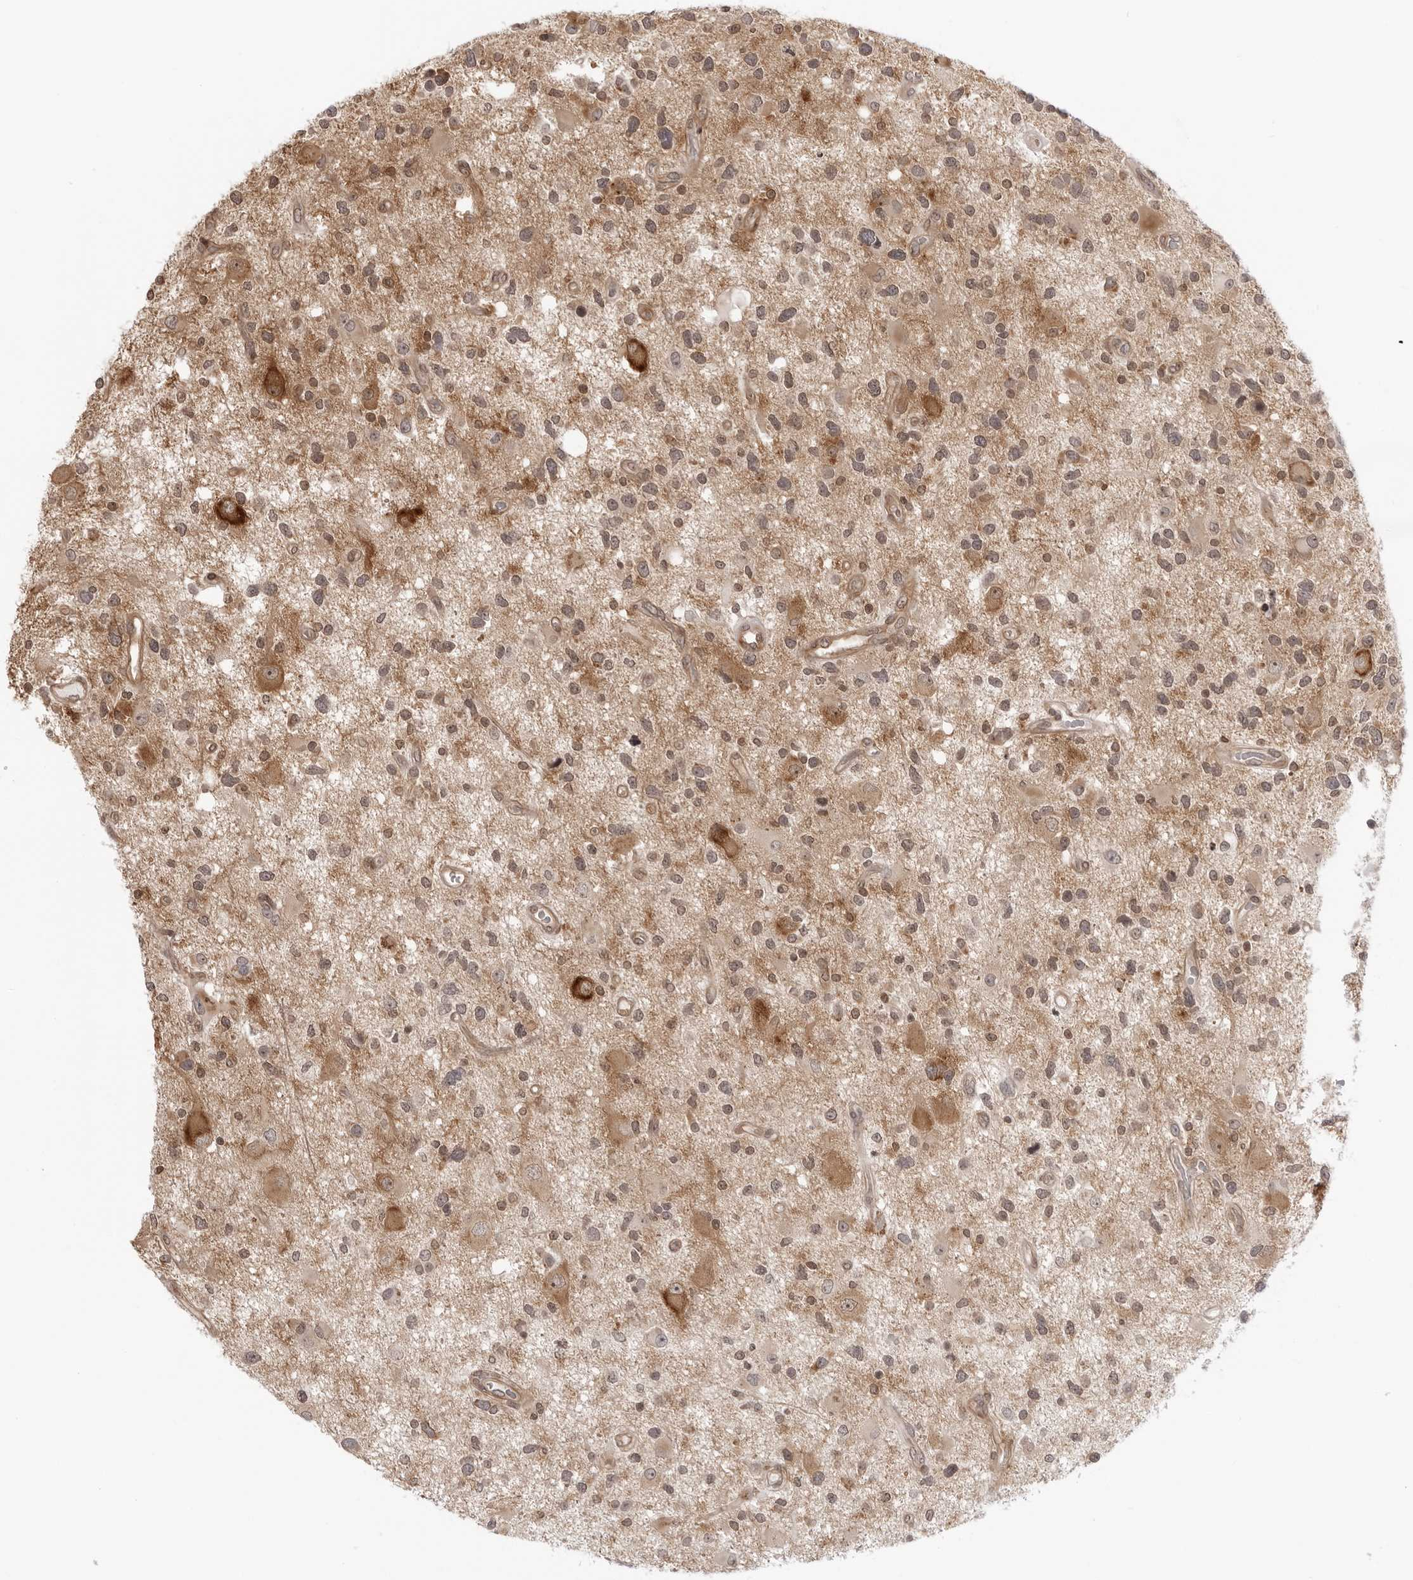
{"staining": {"intensity": "weak", "quantity": ">75%", "location": "cytoplasmic/membranous,nuclear"}, "tissue": "glioma", "cell_type": "Tumor cells", "image_type": "cancer", "snomed": [{"axis": "morphology", "description": "Glioma, malignant, High grade"}, {"axis": "topography", "description": "Brain"}], "caption": "The histopathology image displays staining of malignant glioma (high-grade), revealing weak cytoplasmic/membranous and nuclear protein positivity (brown color) within tumor cells. (IHC, brightfield microscopy, high magnification).", "gene": "SRGAP2", "patient": {"sex": "male", "age": 33}}